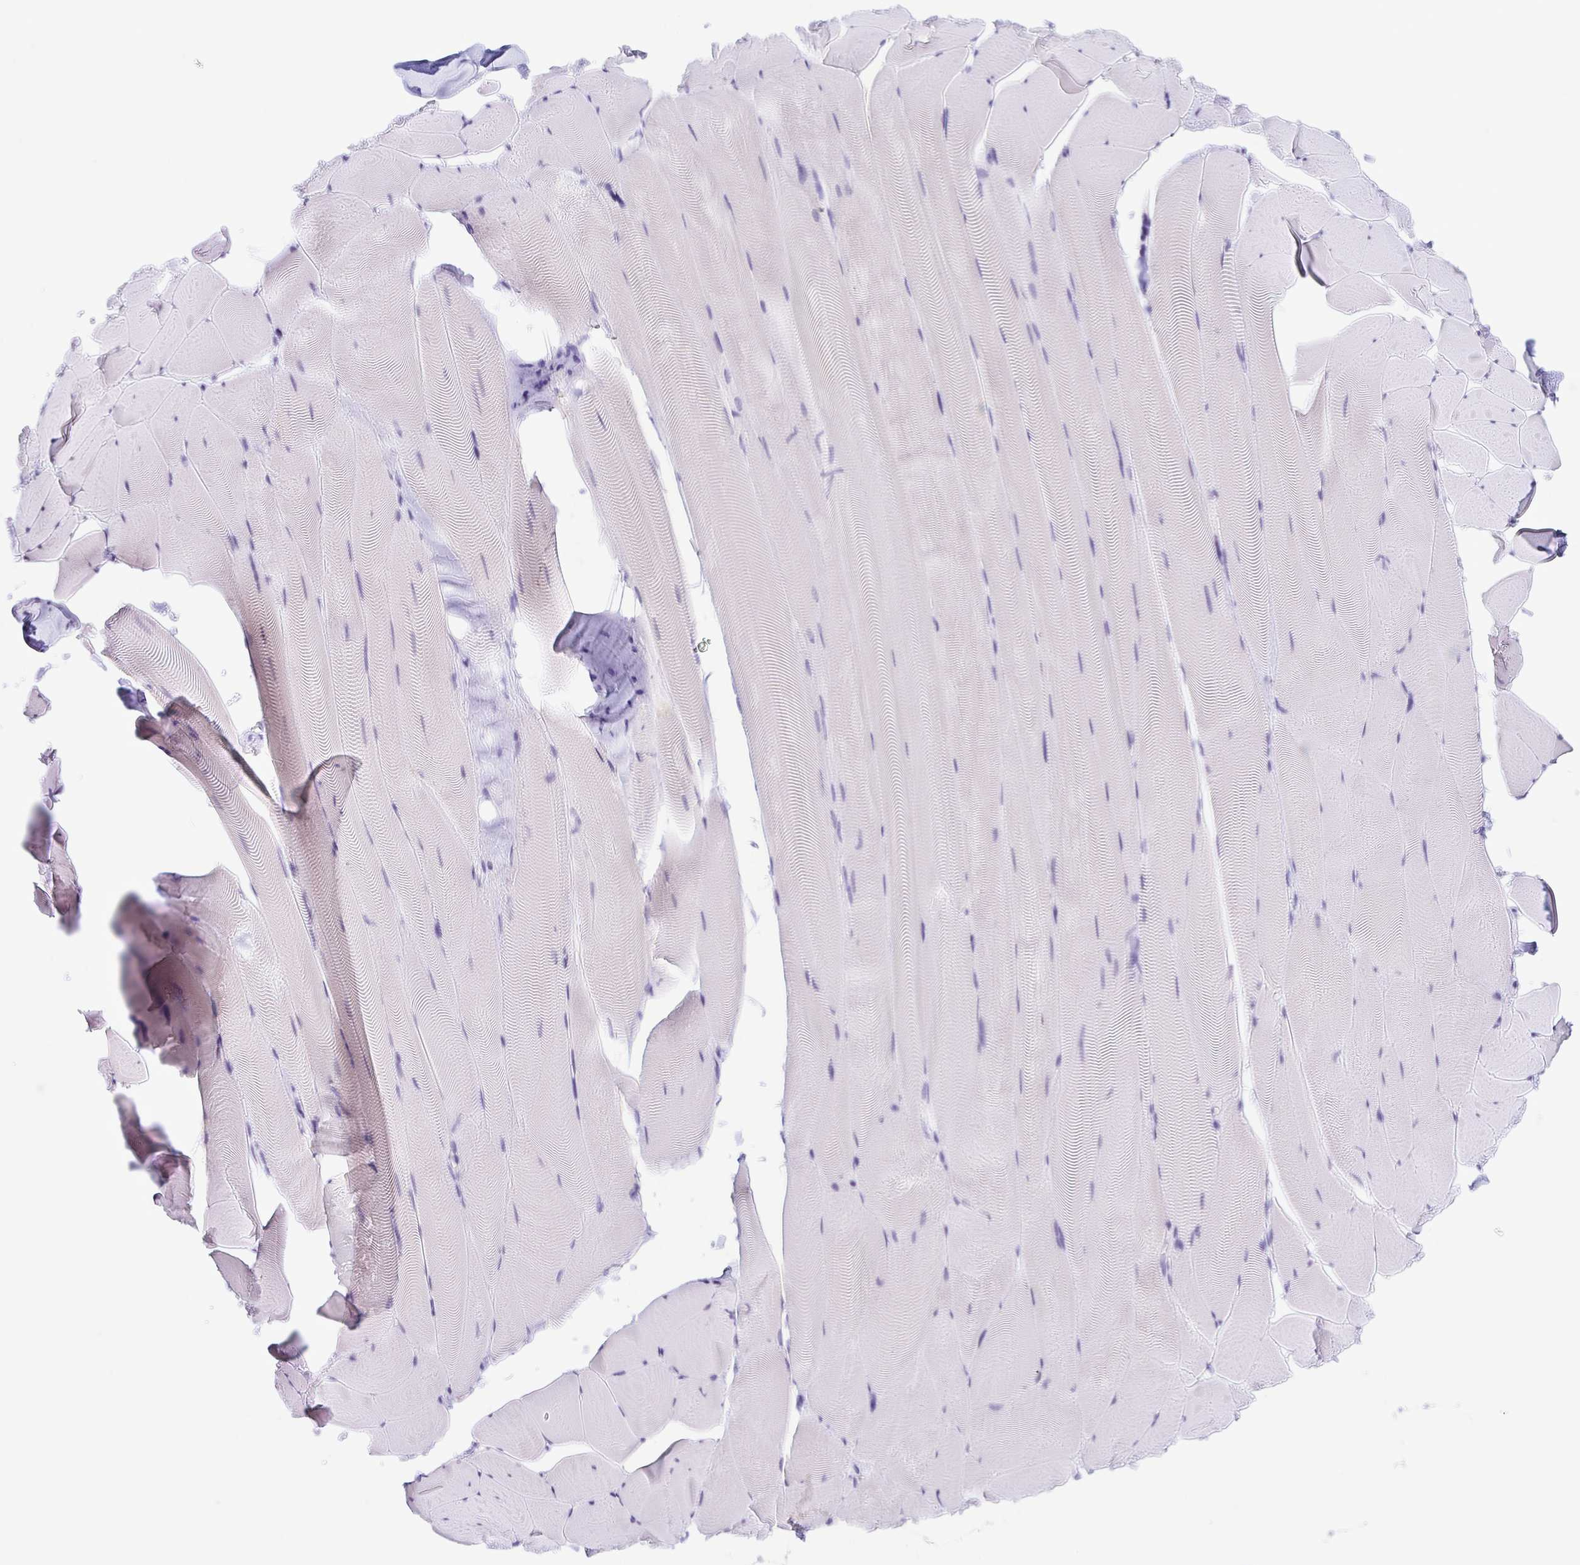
{"staining": {"intensity": "negative", "quantity": "none", "location": "none"}, "tissue": "skeletal muscle", "cell_type": "Myocytes", "image_type": "normal", "snomed": [{"axis": "morphology", "description": "Normal tissue, NOS"}, {"axis": "topography", "description": "Skeletal muscle"}], "caption": "This is an immunohistochemistry photomicrograph of benign skeletal muscle. There is no expression in myocytes.", "gene": "TGIF2LX", "patient": {"sex": "female", "age": 64}}